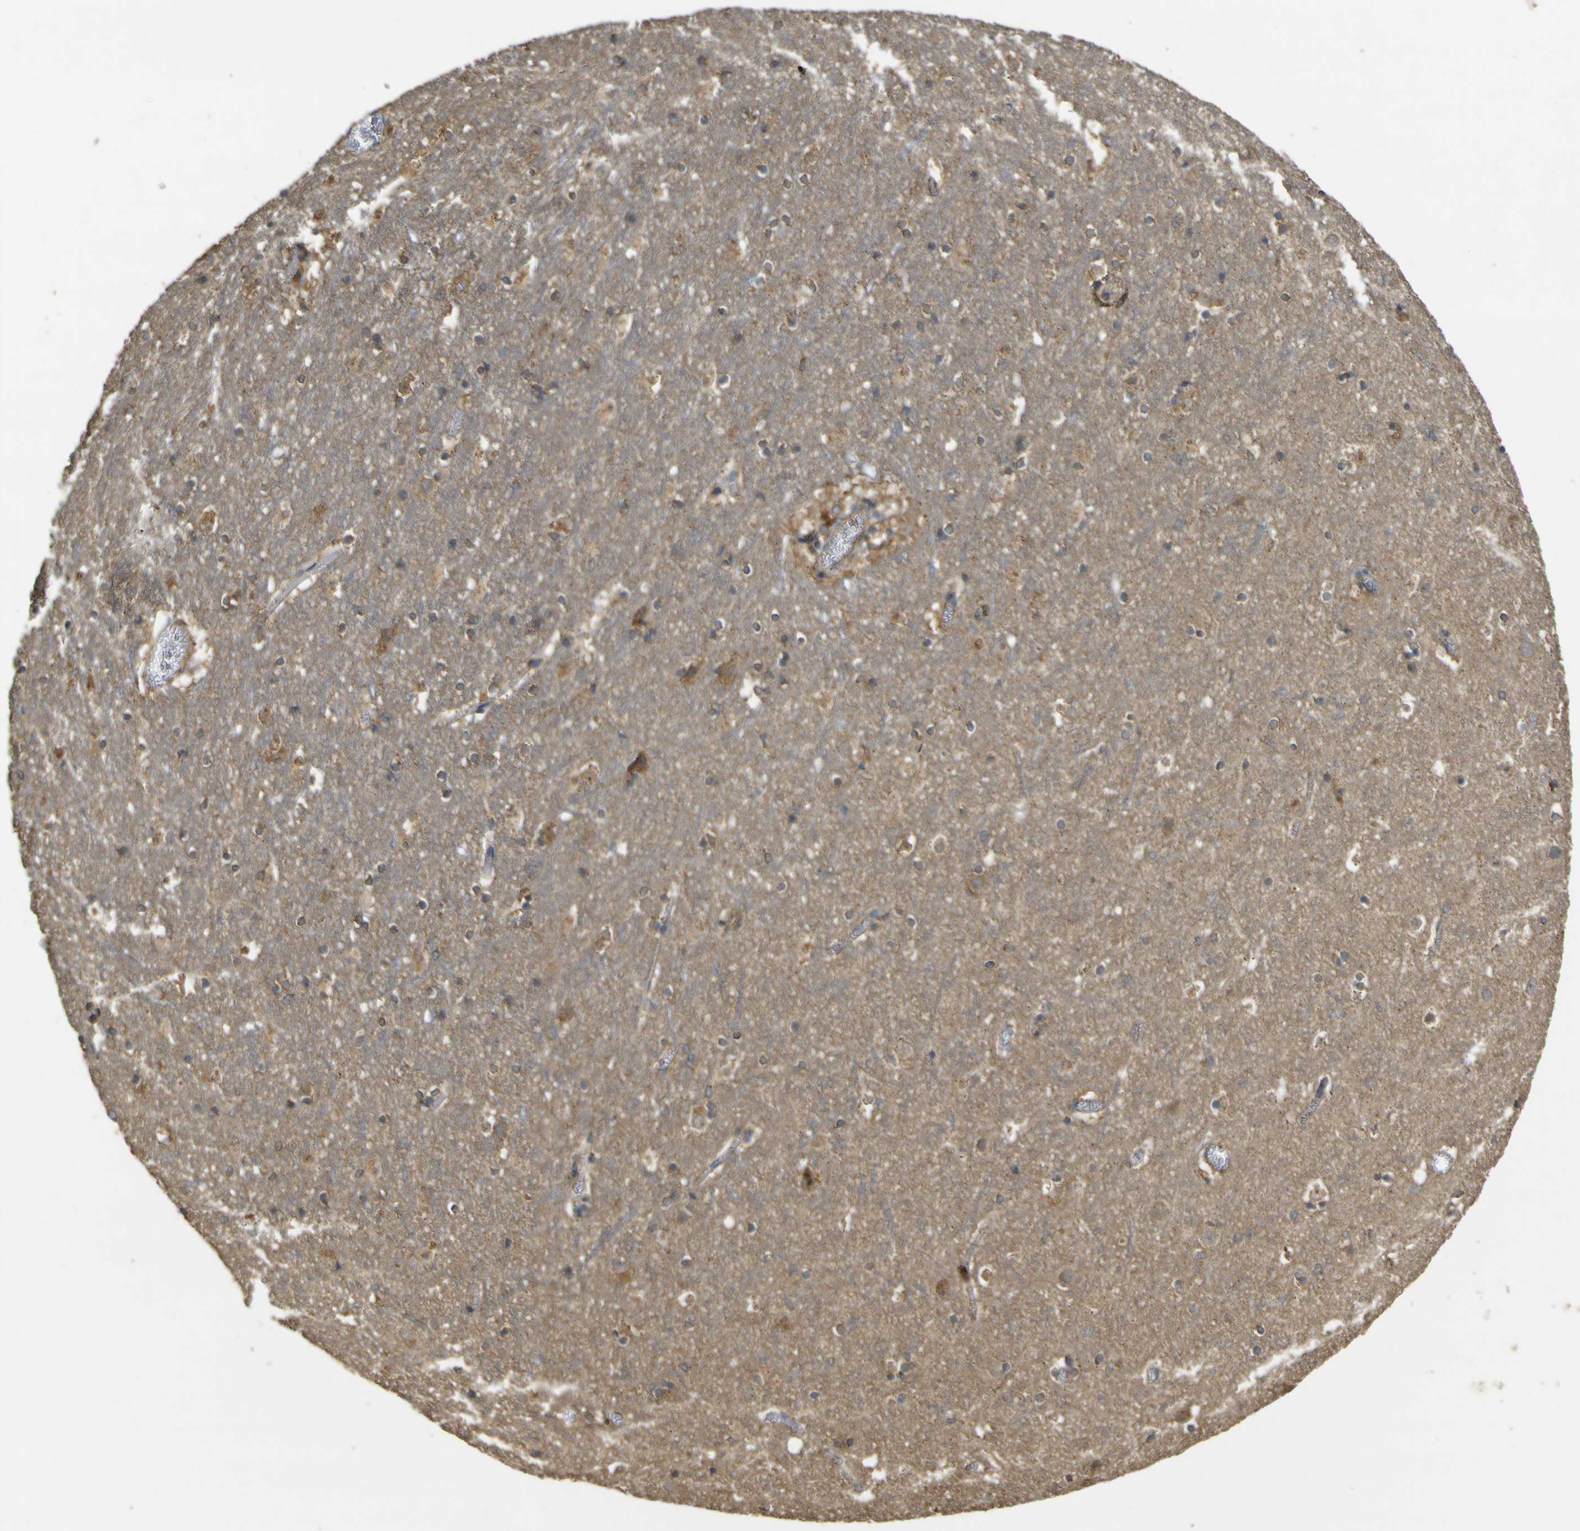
{"staining": {"intensity": "weak", "quantity": "25%-75%", "location": "cytoplasmic/membranous"}, "tissue": "cerebral cortex", "cell_type": "Endothelial cells", "image_type": "normal", "snomed": [{"axis": "morphology", "description": "Normal tissue, NOS"}, {"axis": "topography", "description": "Cerebral cortex"}], "caption": "Human cerebral cortex stained with a brown dye exhibits weak cytoplasmic/membranous positive staining in approximately 25%-75% of endothelial cells.", "gene": "ACSL3", "patient": {"sex": "male", "age": 45}}